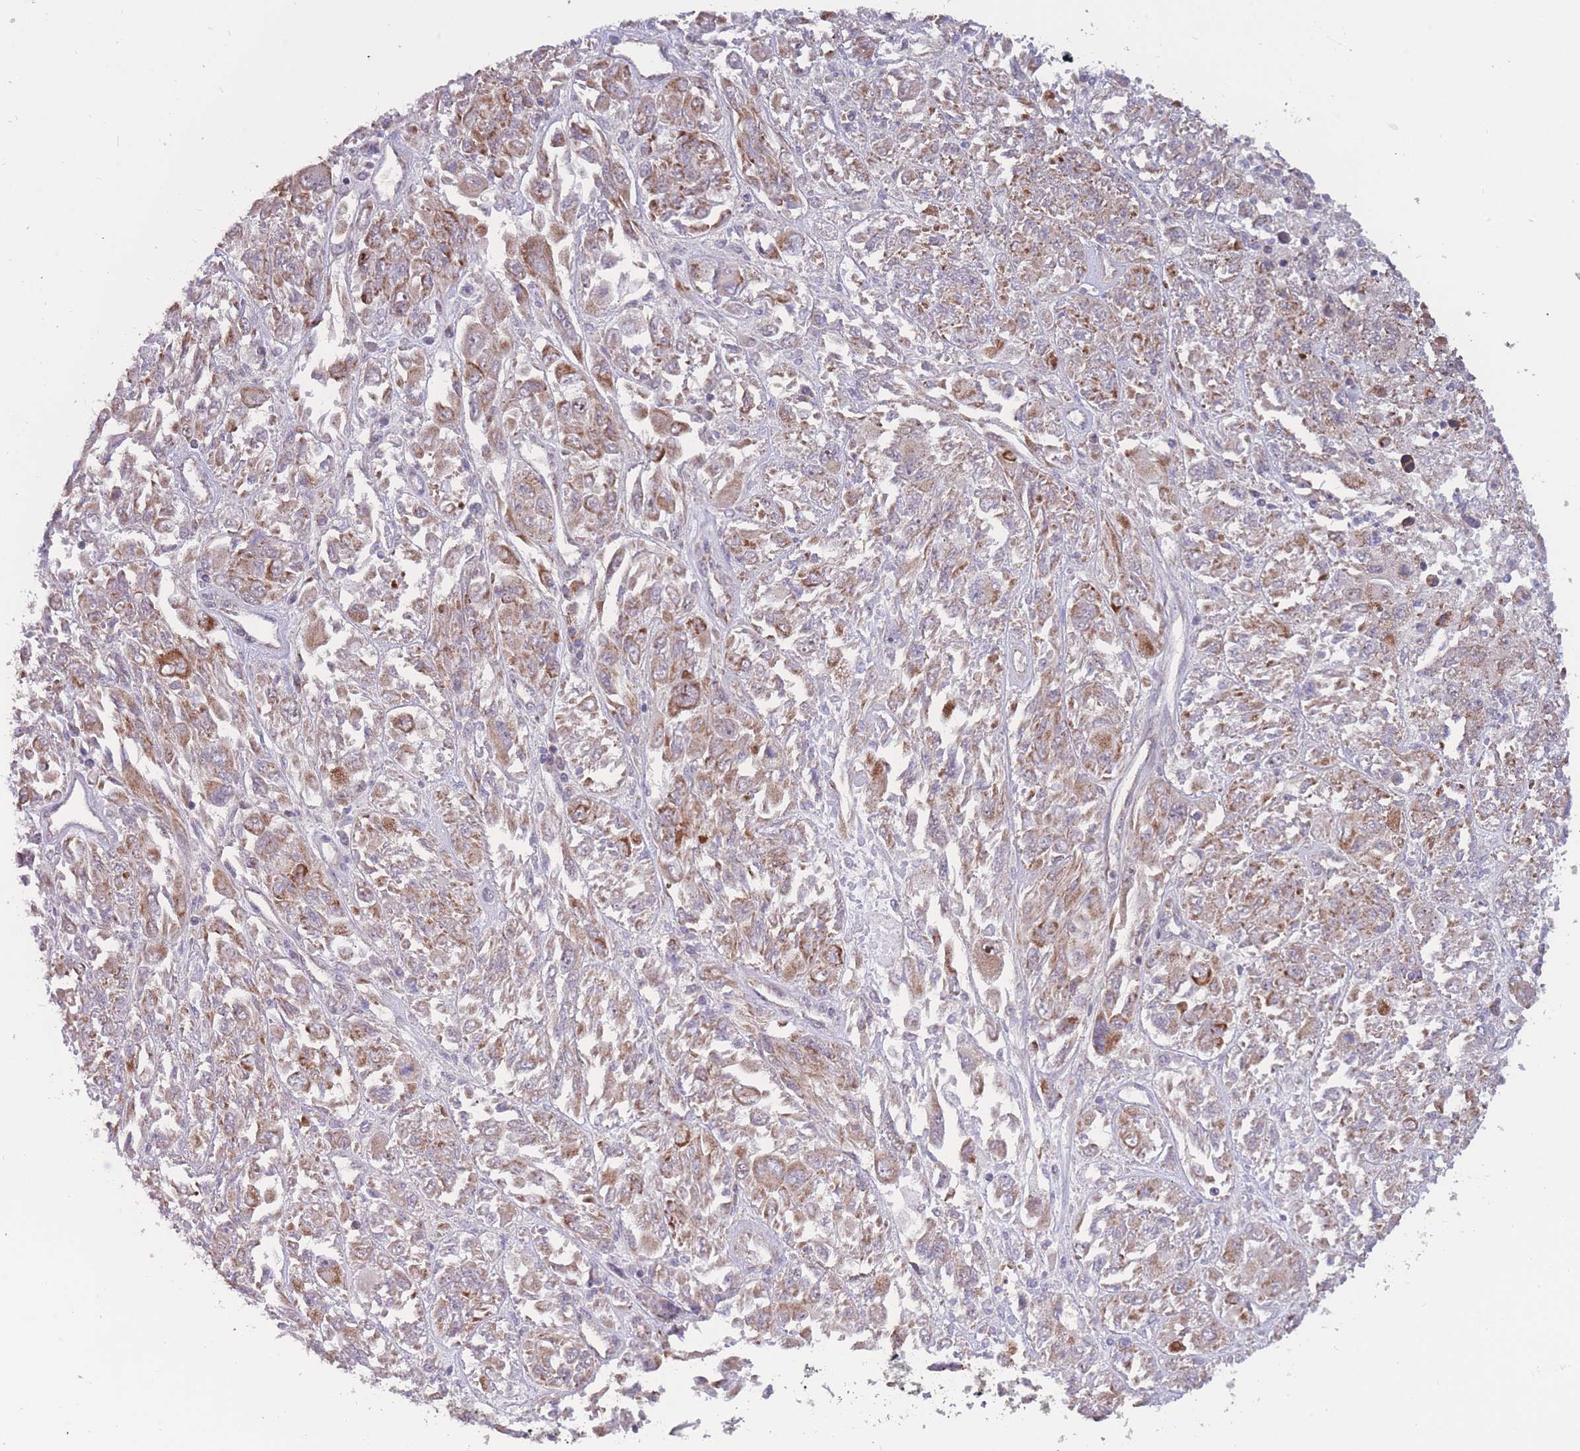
{"staining": {"intensity": "moderate", "quantity": "25%-75%", "location": "cytoplasmic/membranous"}, "tissue": "melanoma", "cell_type": "Tumor cells", "image_type": "cancer", "snomed": [{"axis": "morphology", "description": "Malignant melanoma, NOS"}, {"axis": "topography", "description": "Skin"}], "caption": "IHC photomicrograph of neoplastic tissue: melanoma stained using IHC reveals medium levels of moderate protein expression localized specifically in the cytoplasmic/membranous of tumor cells, appearing as a cytoplasmic/membranous brown color.", "gene": "MCIDAS", "patient": {"sex": "female", "age": 91}}